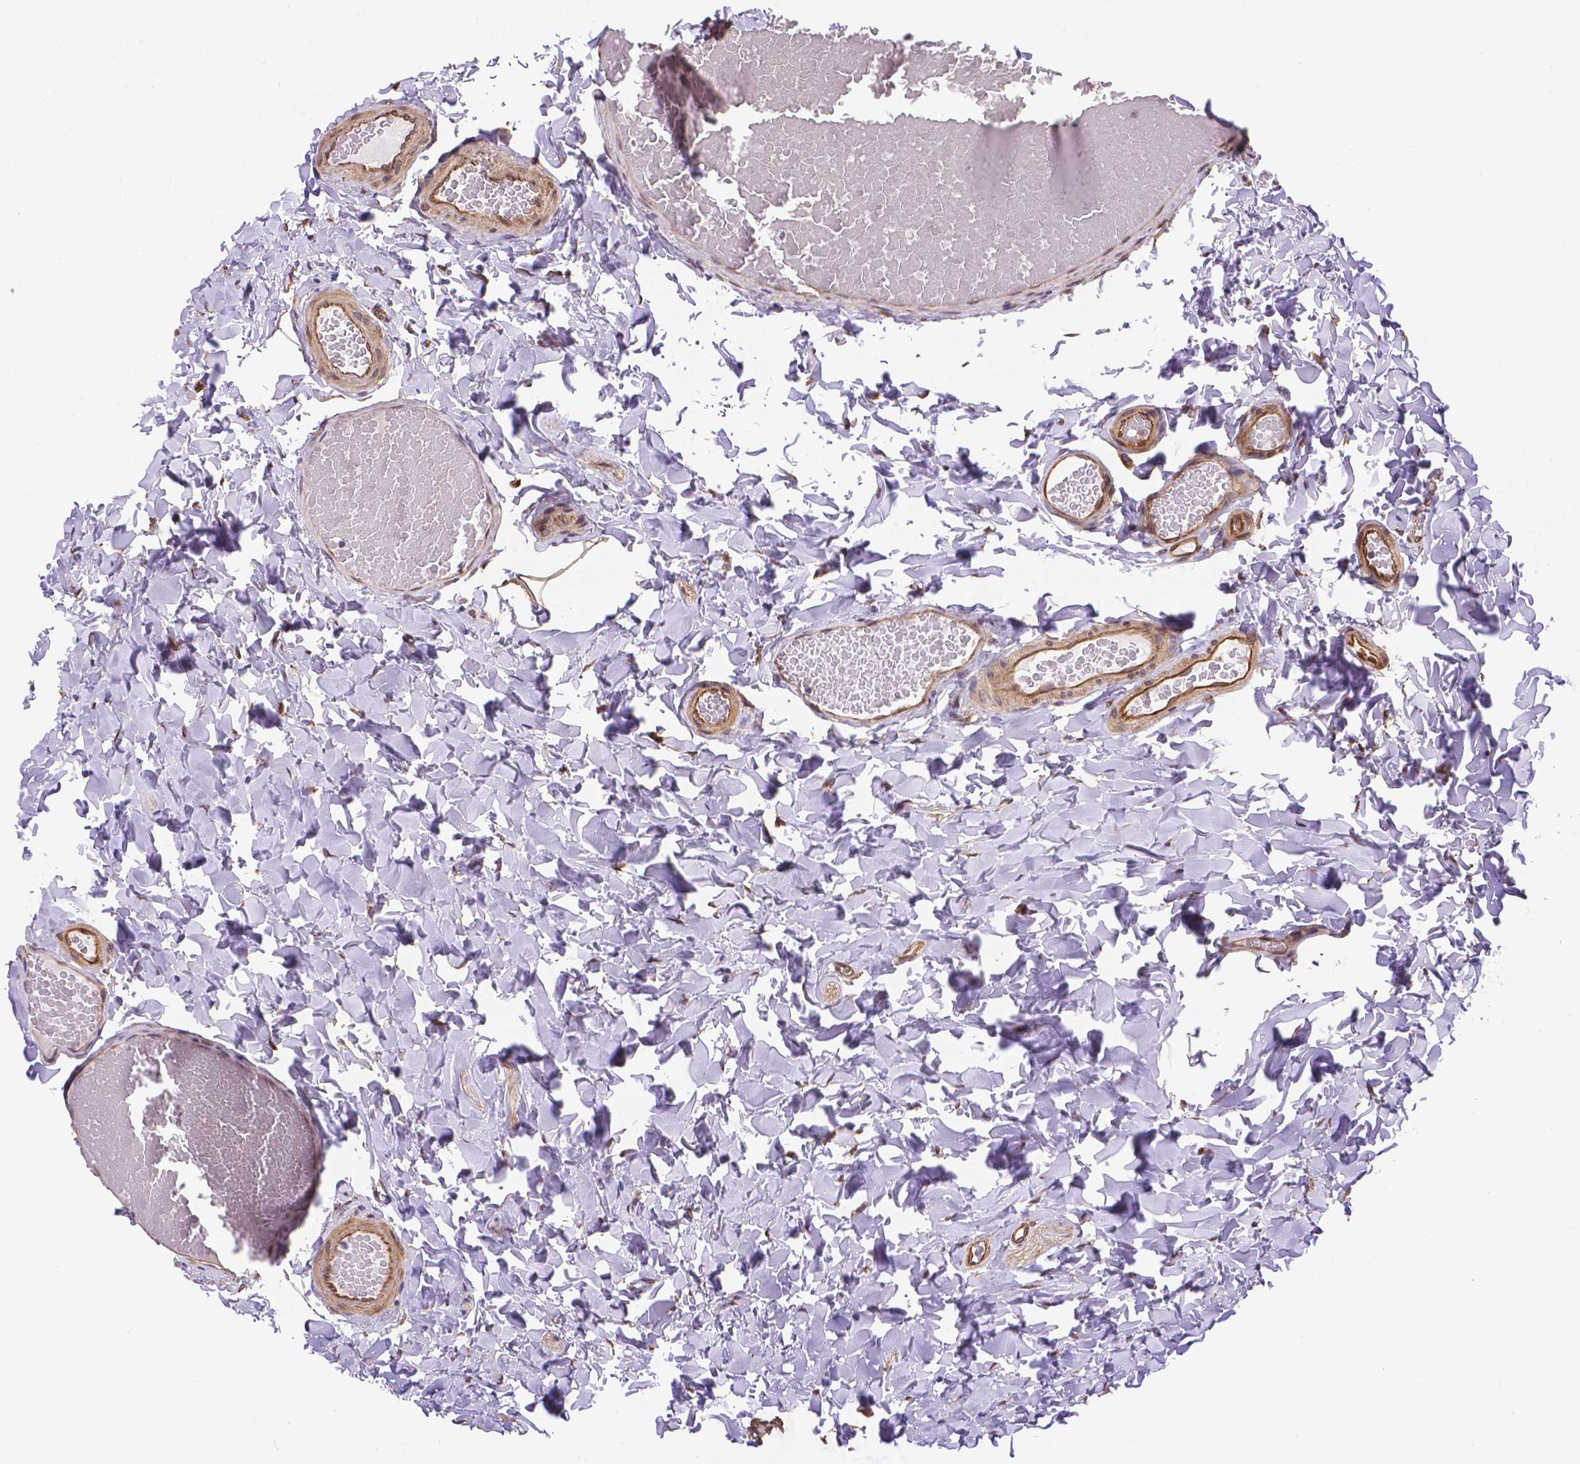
{"staining": {"intensity": "moderate", "quantity": ">75%", "location": "cytoplasmic/membranous"}, "tissue": "colon", "cell_type": "Endothelial cells", "image_type": "normal", "snomed": [{"axis": "morphology", "description": "Normal tissue, NOS"}, {"axis": "topography", "description": "Colon"}], "caption": "Immunohistochemistry of unremarkable human colon reveals medium levels of moderate cytoplasmic/membranous positivity in about >75% of endothelial cells.", "gene": "YAP1", "patient": {"sex": "male", "age": 47}}